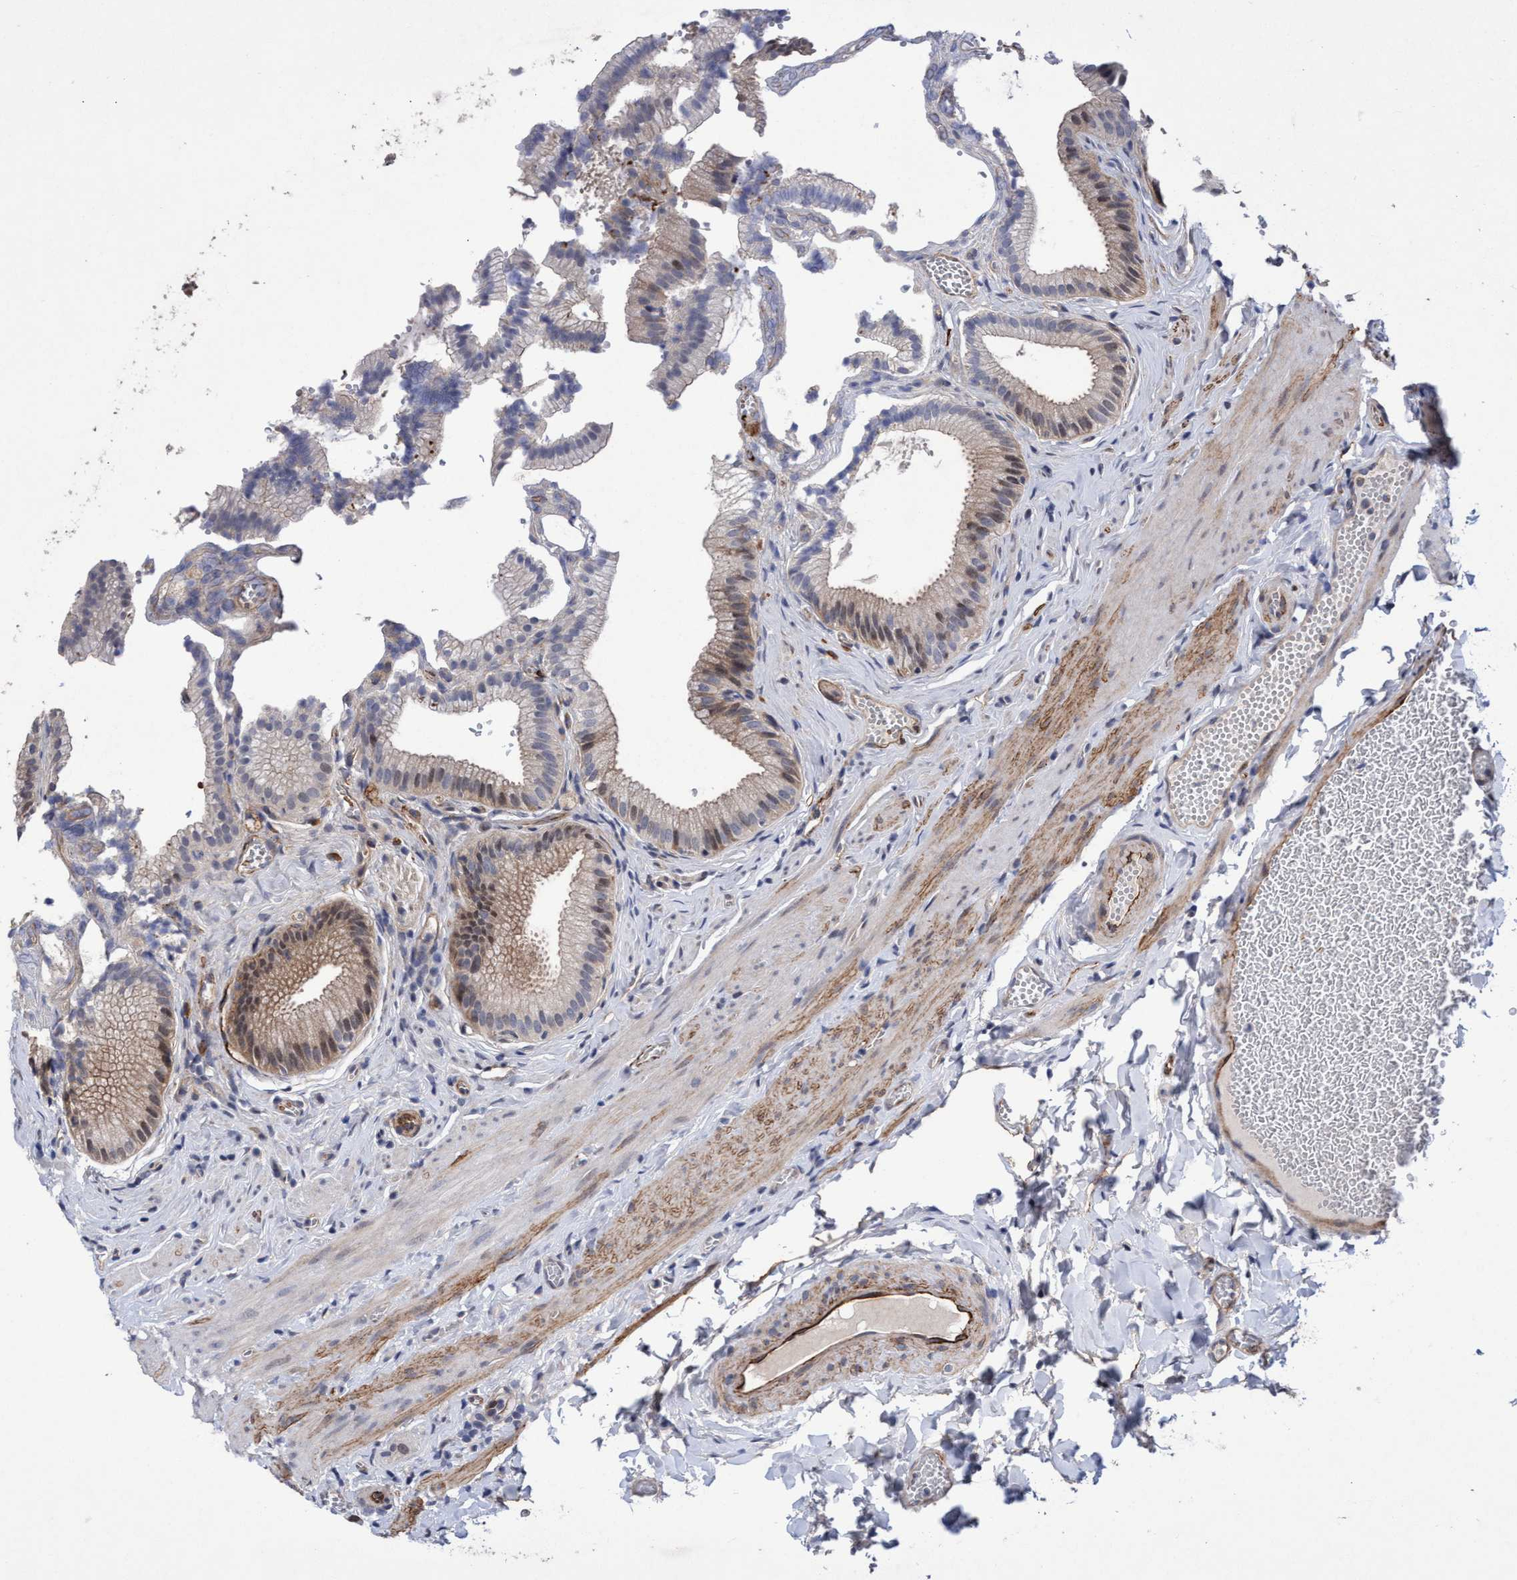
{"staining": {"intensity": "weak", "quantity": "25%-75%", "location": "cytoplasmic/membranous,nuclear"}, "tissue": "gallbladder", "cell_type": "Glandular cells", "image_type": "normal", "snomed": [{"axis": "morphology", "description": "Normal tissue, NOS"}, {"axis": "topography", "description": "Gallbladder"}], "caption": "Immunohistochemical staining of benign human gallbladder displays low levels of weak cytoplasmic/membranous,nuclear staining in about 25%-75% of glandular cells. (brown staining indicates protein expression, while blue staining denotes nuclei).", "gene": "ZNF750", "patient": {"sex": "male", "age": 38}}